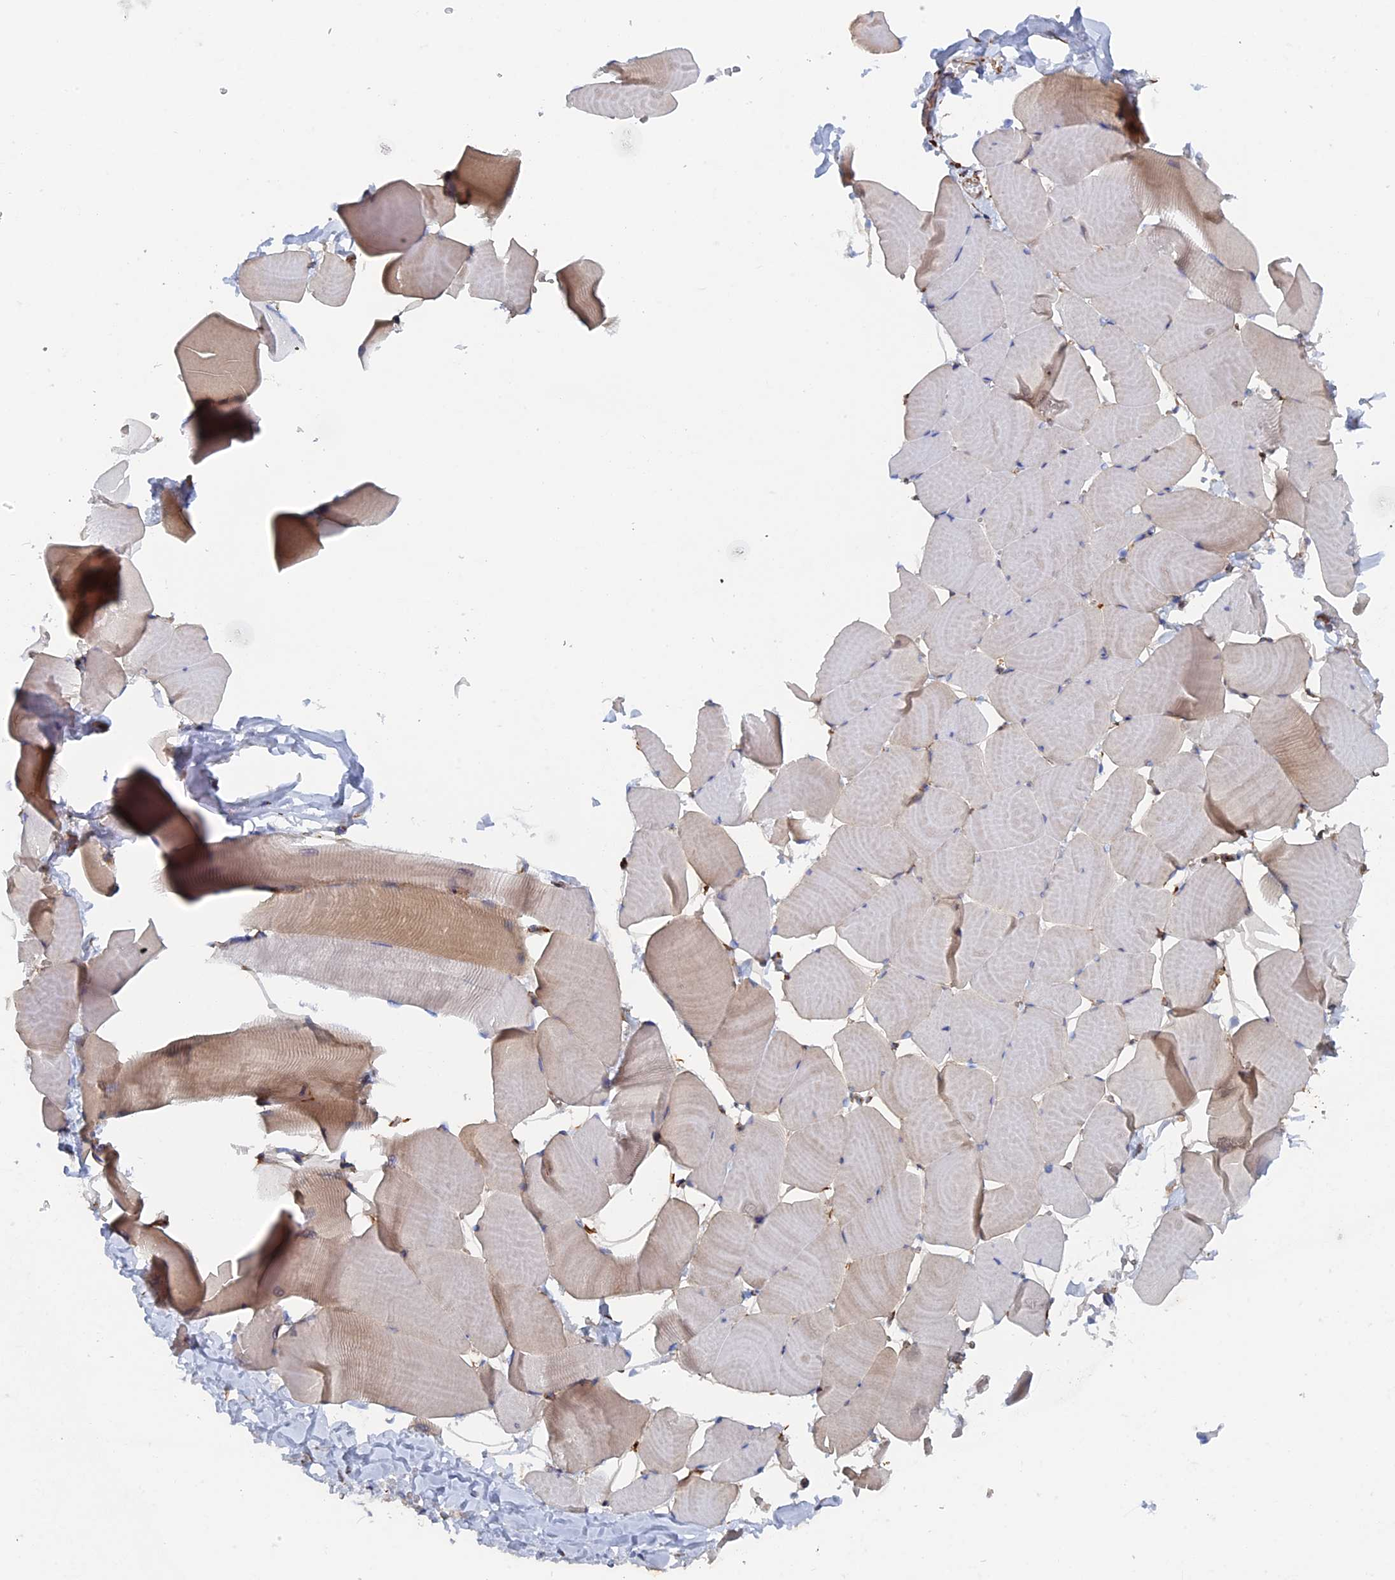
{"staining": {"intensity": "weak", "quantity": "<25%", "location": "cytoplasmic/membranous"}, "tissue": "skeletal muscle", "cell_type": "Myocytes", "image_type": "normal", "snomed": [{"axis": "morphology", "description": "Normal tissue, NOS"}, {"axis": "topography", "description": "Skeletal muscle"}], "caption": "High power microscopy micrograph of an IHC histopathology image of unremarkable skeletal muscle, revealing no significant positivity in myocytes. Nuclei are stained in blue.", "gene": "COG7", "patient": {"sex": "male", "age": 25}}